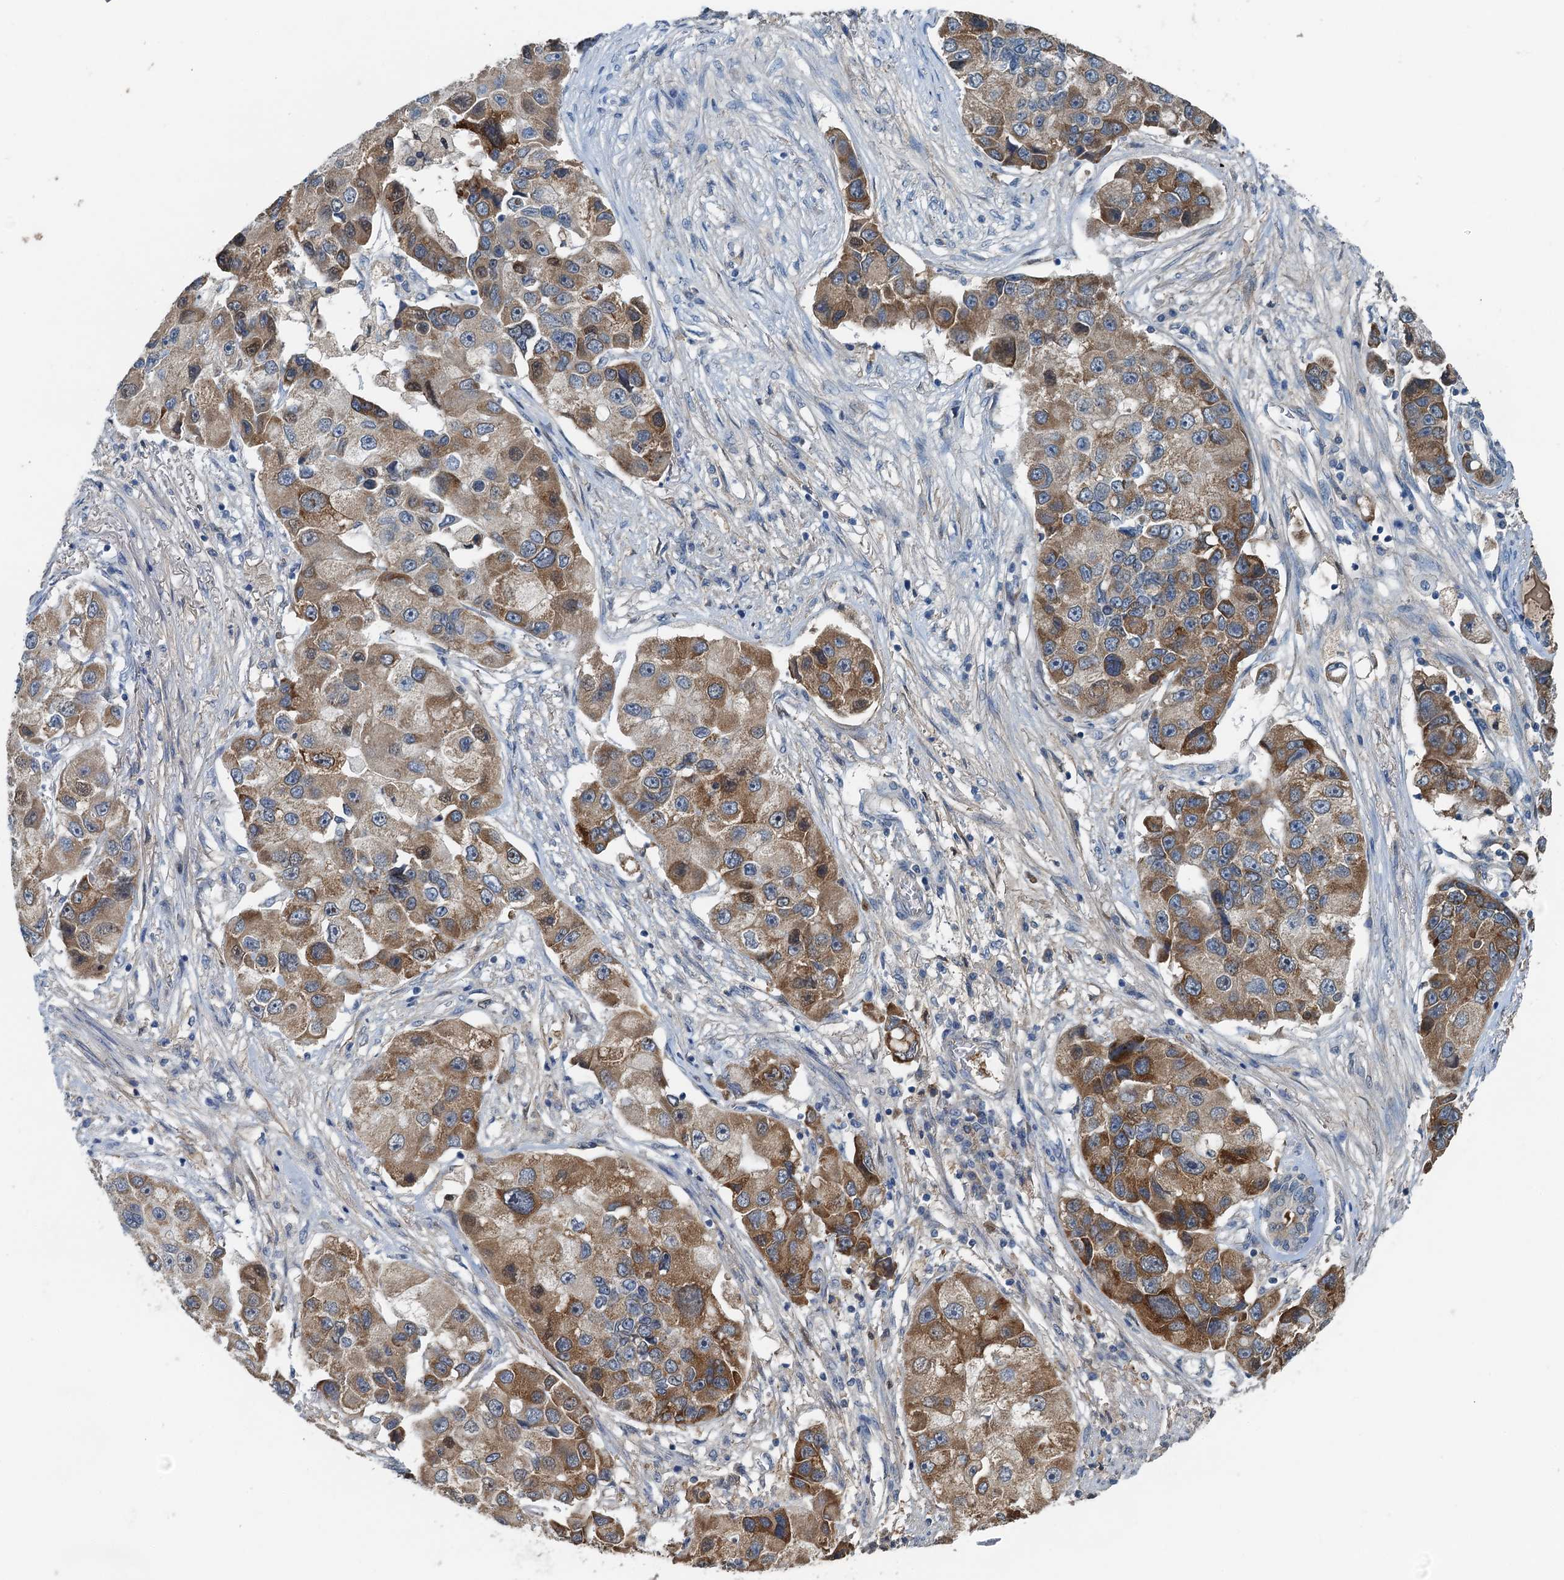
{"staining": {"intensity": "moderate", "quantity": ">75%", "location": "cytoplasmic/membranous"}, "tissue": "lung cancer", "cell_type": "Tumor cells", "image_type": "cancer", "snomed": [{"axis": "morphology", "description": "Adenocarcinoma, NOS"}, {"axis": "topography", "description": "Lung"}], "caption": "Lung cancer (adenocarcinoma) stained for a protein exhibits moderate cytoplasmic/membranous positivity in tumor cells.", "gene": "LSM14B", "patient": {"sex": "female", "age": 54}}